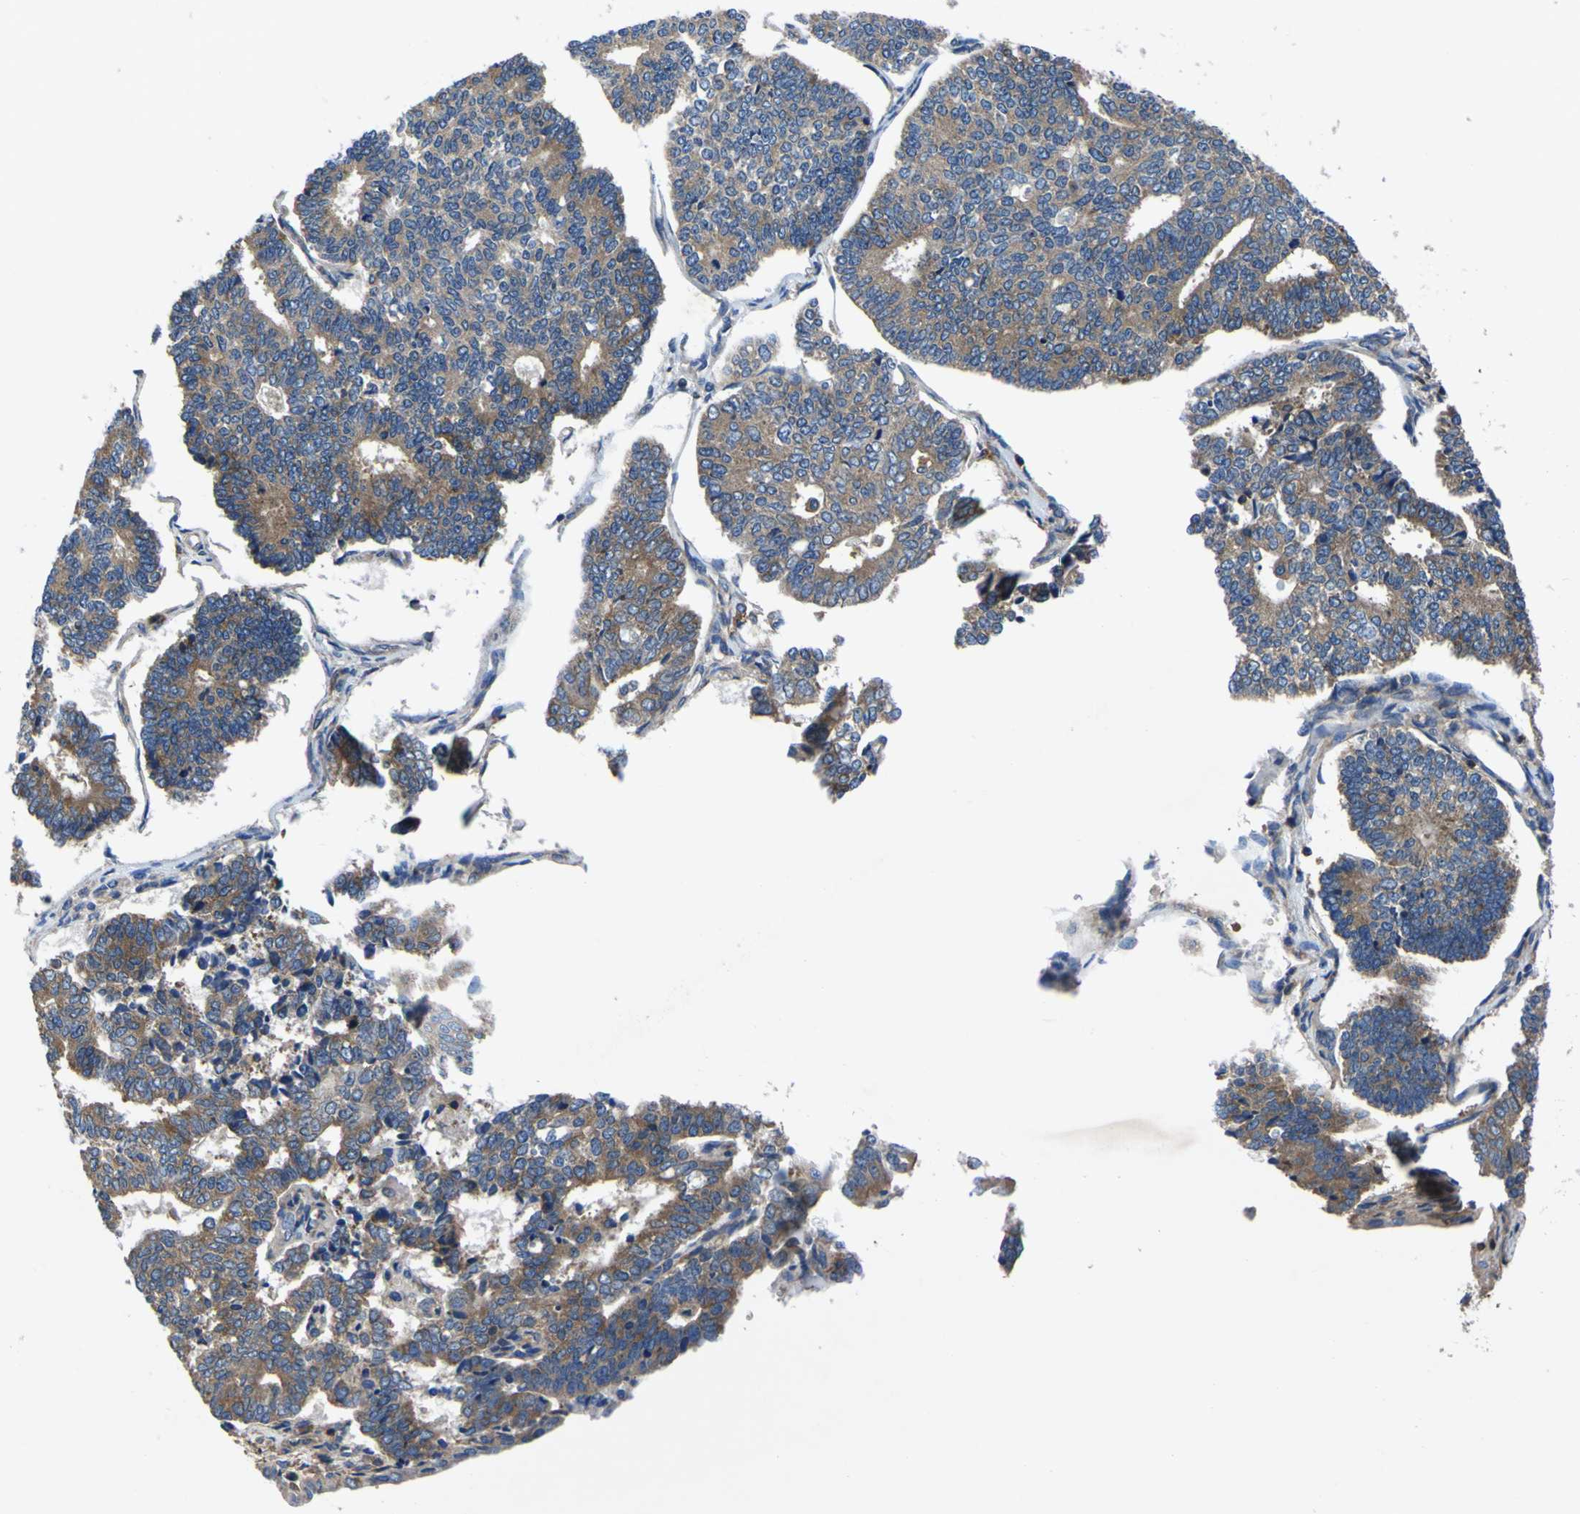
{"staining": {"intensity": "moderate", "quantity": ">75%", "location": "cytoplasmic/membranous"}, "tissue": "endometrial cancer", "cell_type": "Tumor cells", "image_type": "cancer", "snomed": [{"axis": "morphology", "description": "Adenocarcinoma, NOS"}, {"axis": "topography", "description": "Endometrium"}], "caption": "Human adenocarcinoma (endometrial) stained with a brown dye displays moderate cytoplasmic/membranous positive expression in approximately >75% of tumor cells.", "gene": "CNR2", "patient": {"sex": "female", "age": 70}}